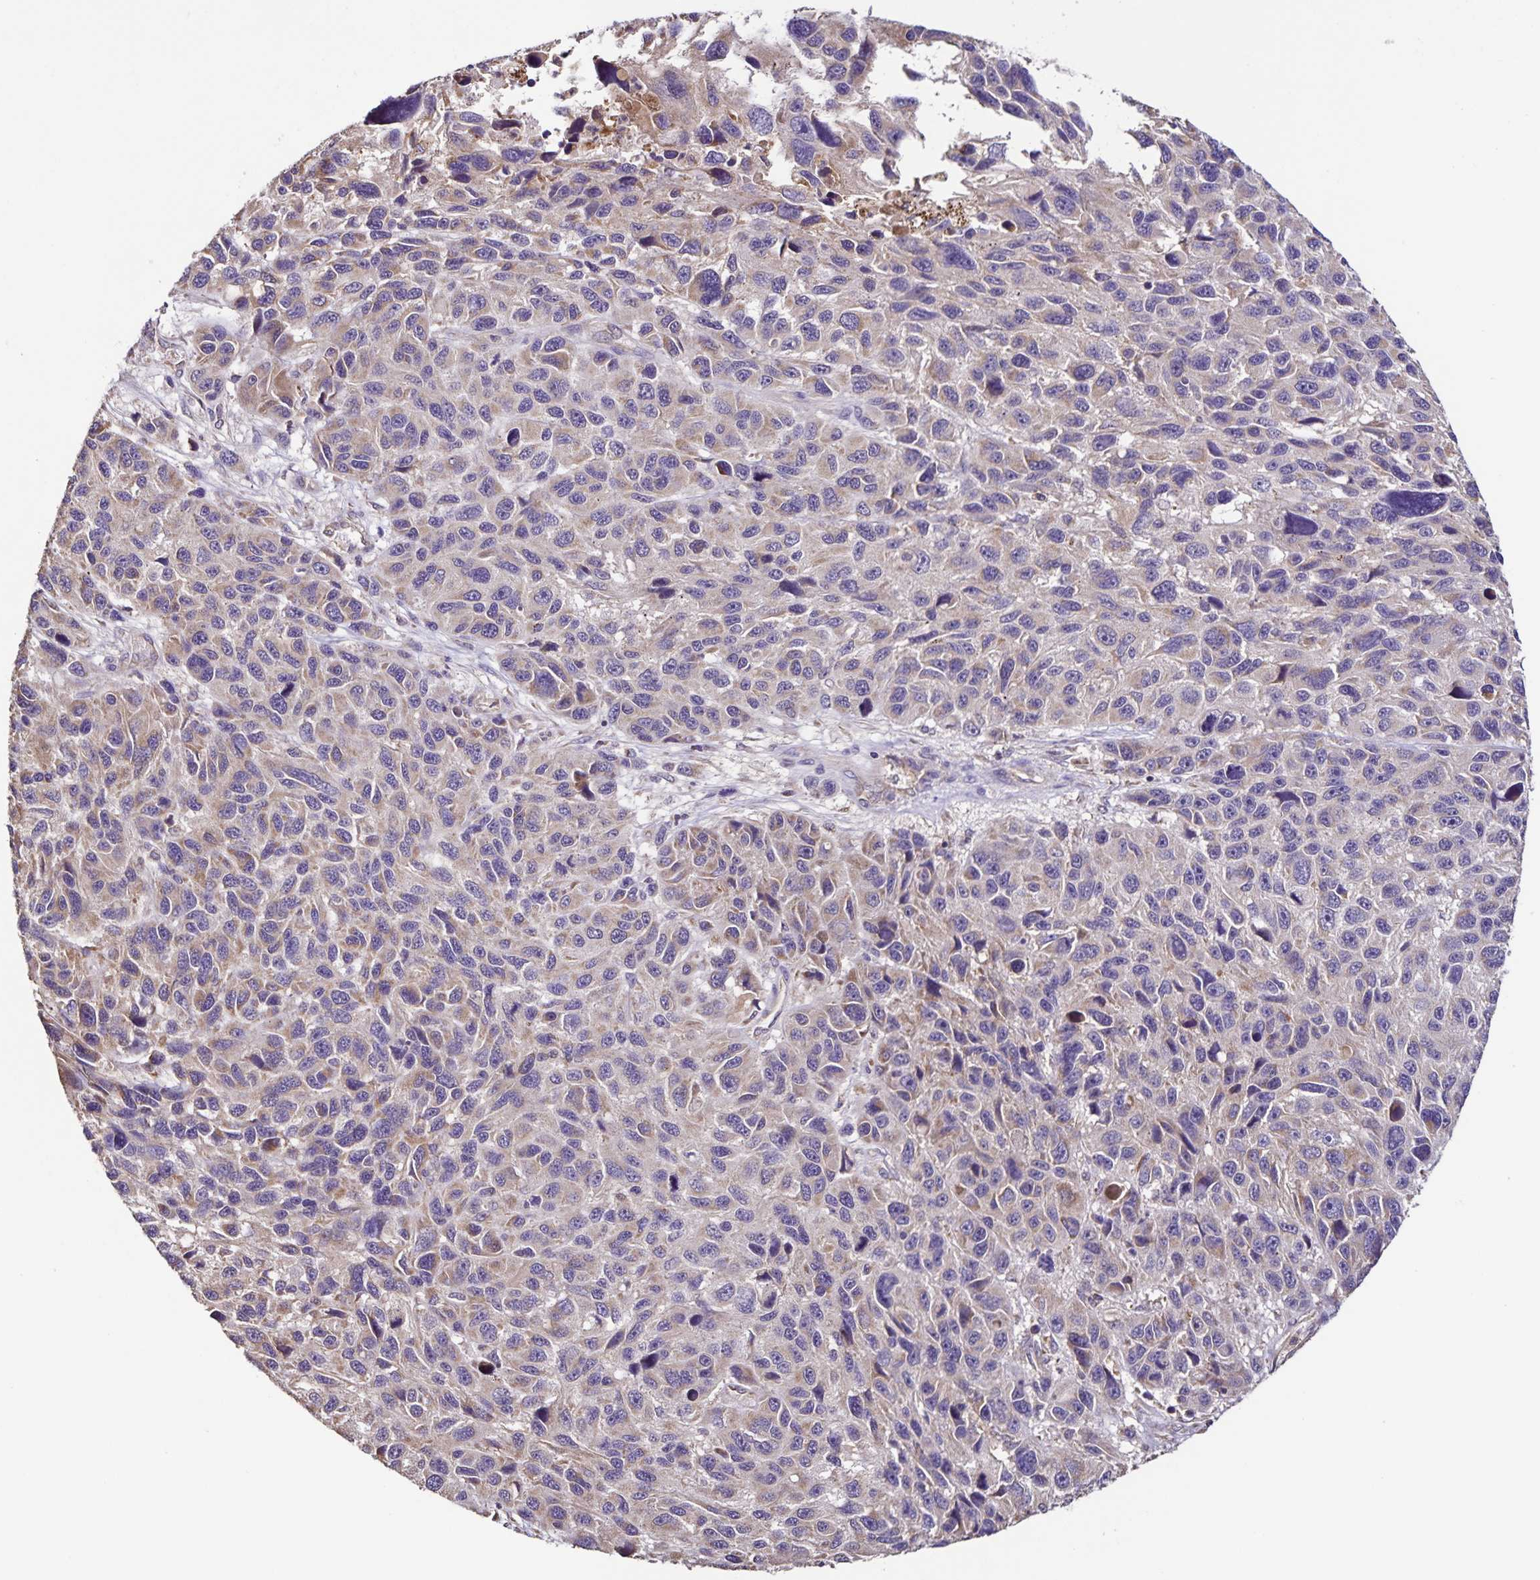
{"staining": {"intensity": "negative", "quantity": "none", "location": "none"}, "tissue": "melanoma", "cell_type": "Tumor cells", "image_type": "cancer", "snomed": [{"axis": "morphology", "description": "Malignant melanoma, NOS"}, {"axis": "topography", "description": "Skin"}], "caption": "Tumor cells show no significant protein expression in melanoma.", "gene": "MAN1A1", "patient": {"sex": "male", "age": 53}}